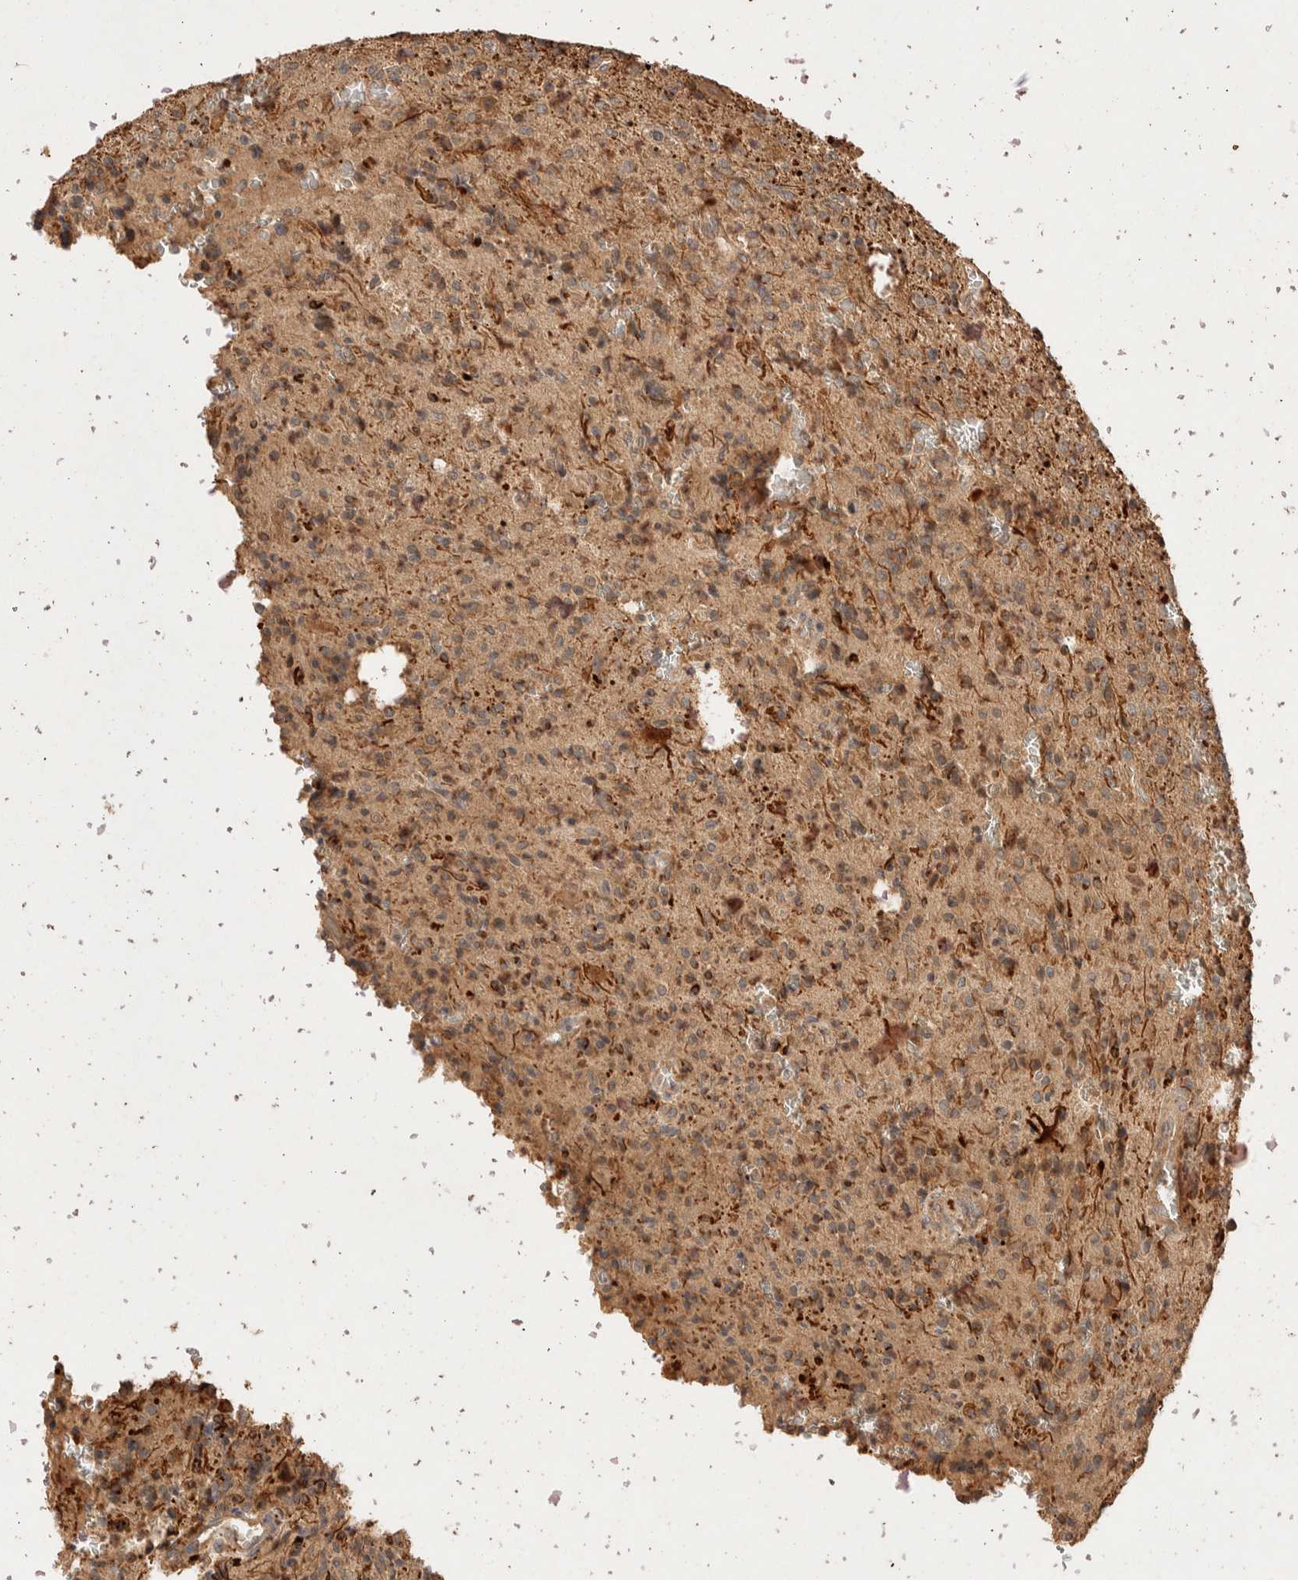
{"staining": {"intensity": "moderate", "quantity": ">75%", "location": "cytoplasmic/membranous"}, "tissue": "glioma", "cell_type": "Tumor cells", "image_type": "cancer", "snomed": [{"axis": "morphology", "description": "Glioma, malignant, High grade"}, {"axis": "topography", "description": "Brain"}], "caption": "Tumor cells demonstrate moderate cytoplasmic/membranous staining in approximately >75% of cells in malignant glioma (high-grade). (IHC, brightfield microscopy, high magnification).", "gene": "NSMAF", "patient": {"sex": "male", "age": 34}}